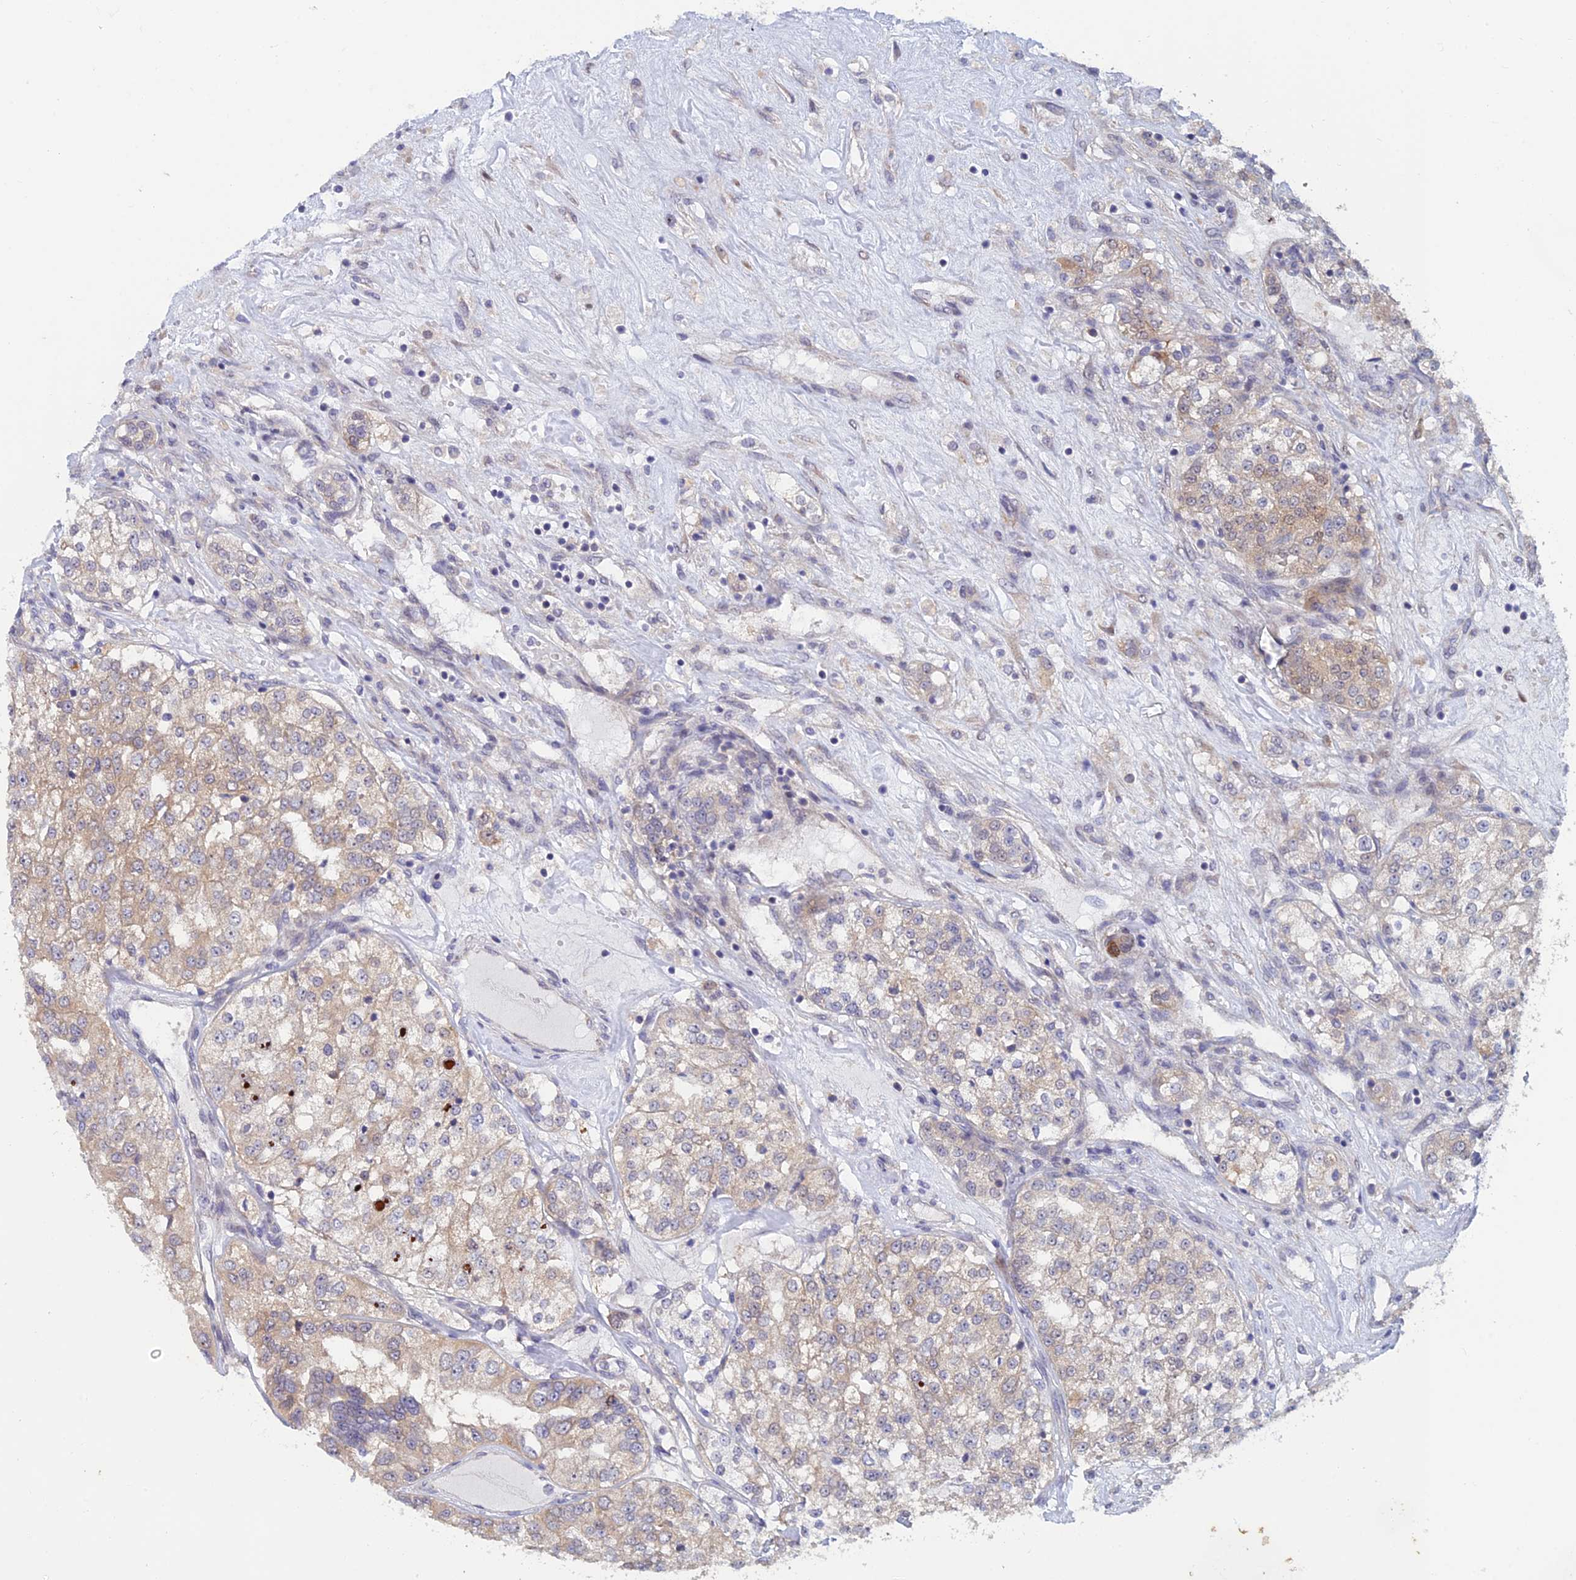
{"staining": {"intensity": "weak", "quantity": ">75%", "location": "cytoplasmic/membranous"}, "tissue": "renal cancer", "cell_type": "Tumor cells", "image_type": "cancer", "snomed": [{"axis": "morphology", "description": "Adenocarcinoma, NOS"}, {"axis": "topography", "description": "Kidney"}], "caption": "The photomicrograph demonstrates staining of renal cancer, revealing weak cytoplasmic/membranous protein staining (brown color) within tumor cells.", "gene": "SRA1", "patient": {"sex": "female", "age": 63}}